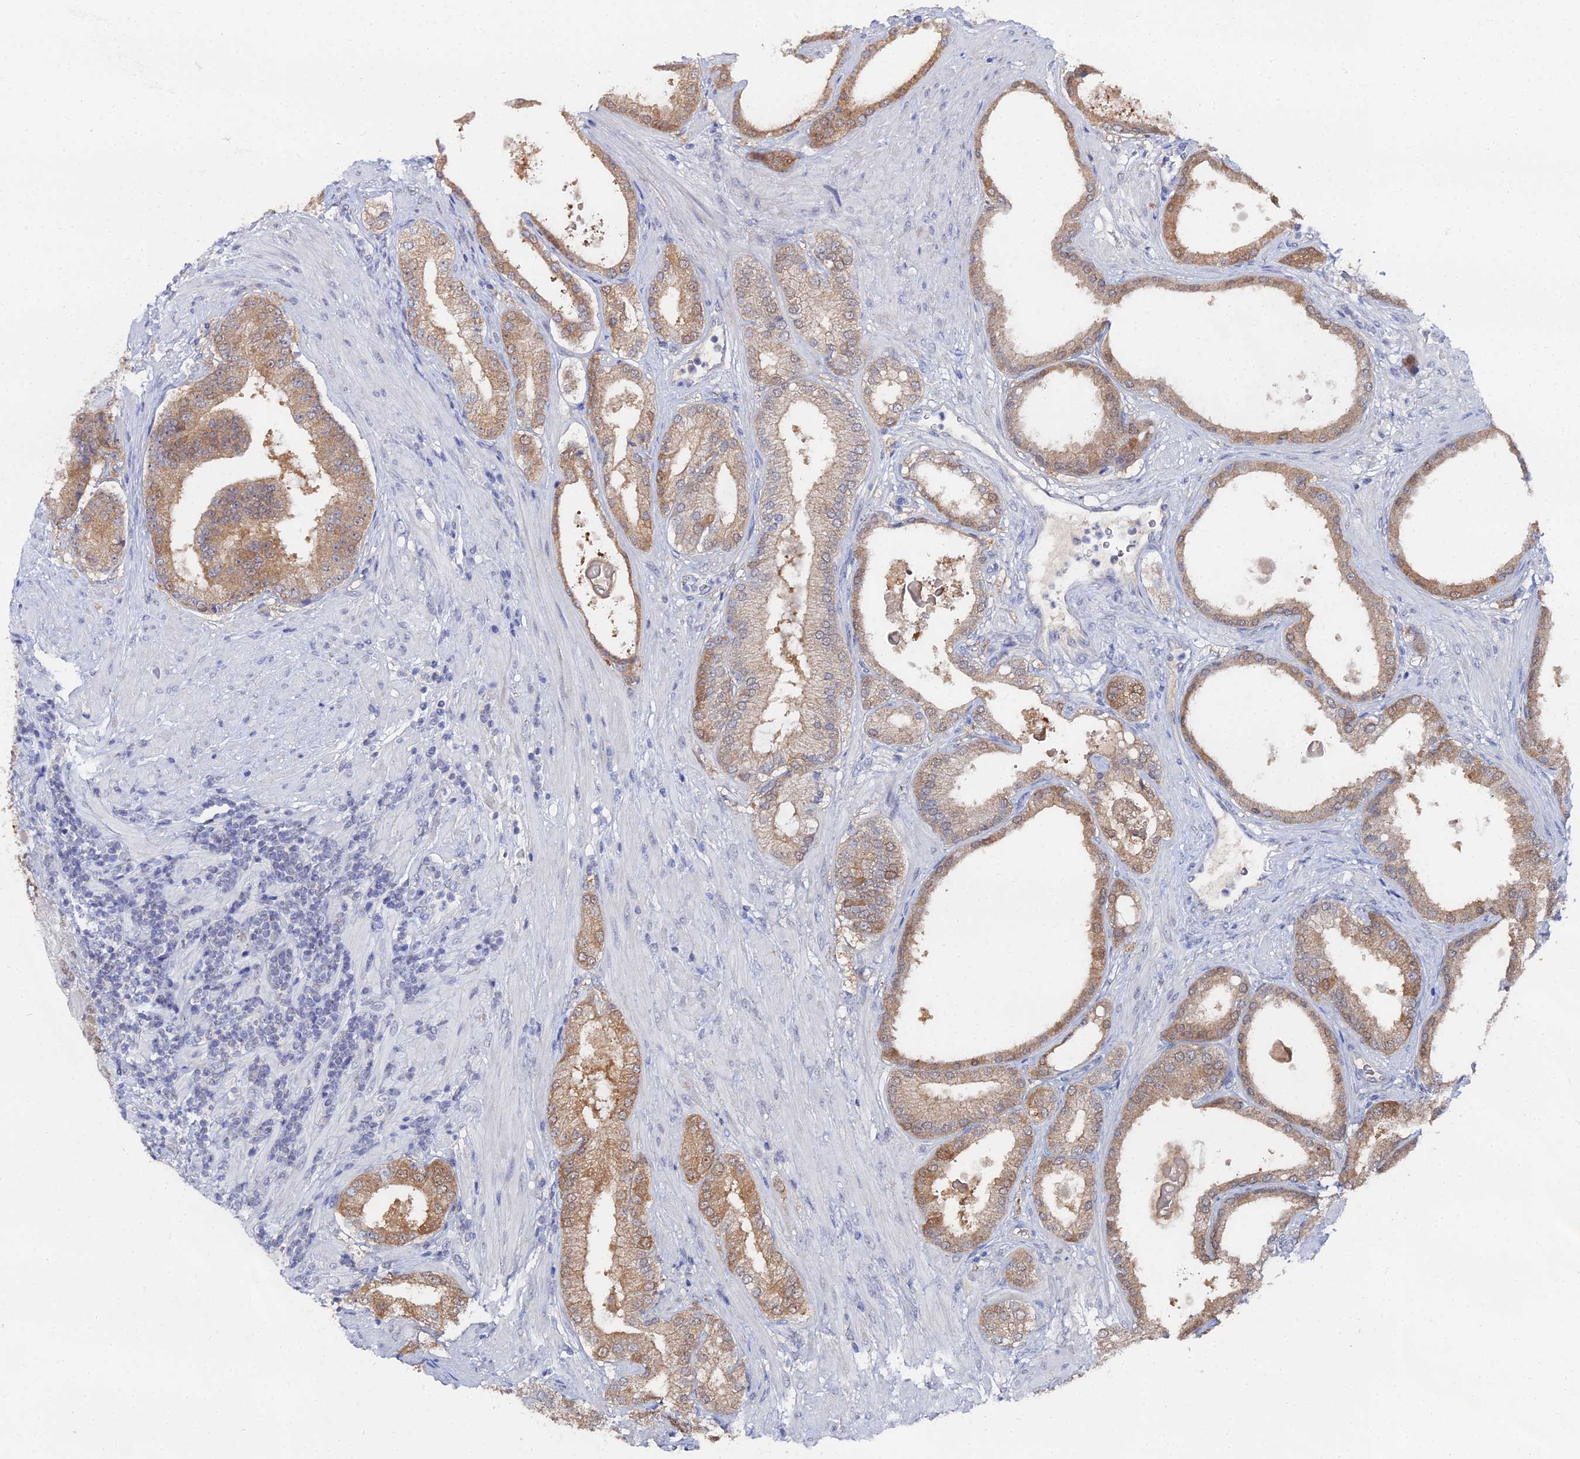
{"staining": {"intensity": "moderate", "quantity": "25%-75%", "location": "cytoplasmic/membranous"}, "tissue": "prostate cancer", "cell_type": "Tumor cells", "image_type": "cancer", "snomed": [{"axis": "morphology", "description": "Adenocarcinoma, Low grade"}, {"axis": "topography", "description": "Prostate"}], "caption": "A micrograph of human prostate cancer stained for a protein displays moderate cytoplasmic/membranous brown staining in tumor cells.", "gene": "THAP4", "patient": {"sex": "male", "age": 59}}